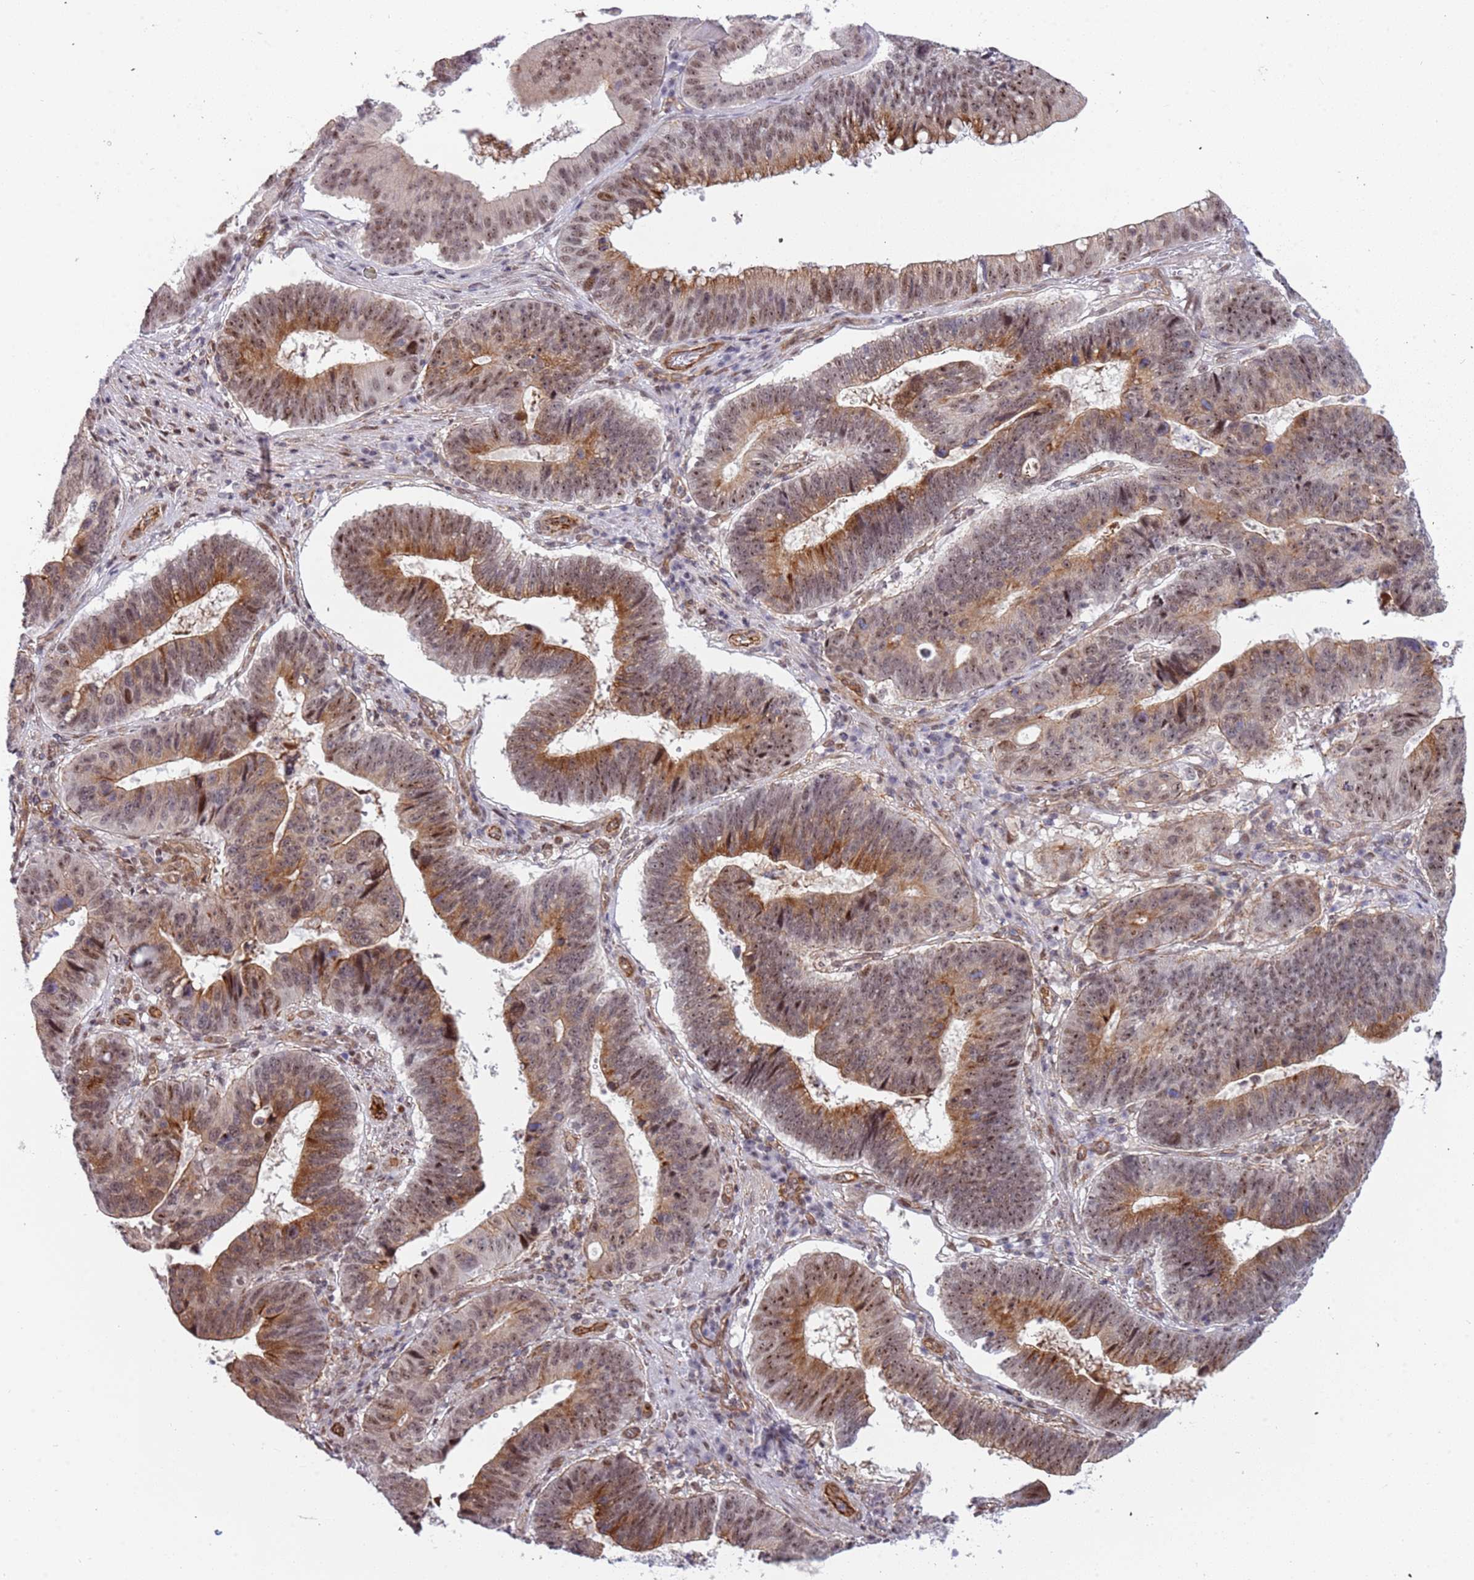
{"staining": {"intensity": "moderate", "quantity": ">75%", "location": "cytoplasmic/membranous,nuclear"}, "tissue": "stomach cancer", "cell_type": "Tumor cells", "image_type": "cancer", "snomed": [{"axis": "morphology", "description": "Adenocarcinoma, NOS"}, {"axis": "topography", "description": "Stomach"}], "caption": "Immunohistochemical staining of stomach adenocarcinoma shows moderate cytoplasmic/membranous and nuclear protein staining in about >75% of tumor cells.", "gene": "LRMDA", "patient": {"sex": "male", "age": 59}}